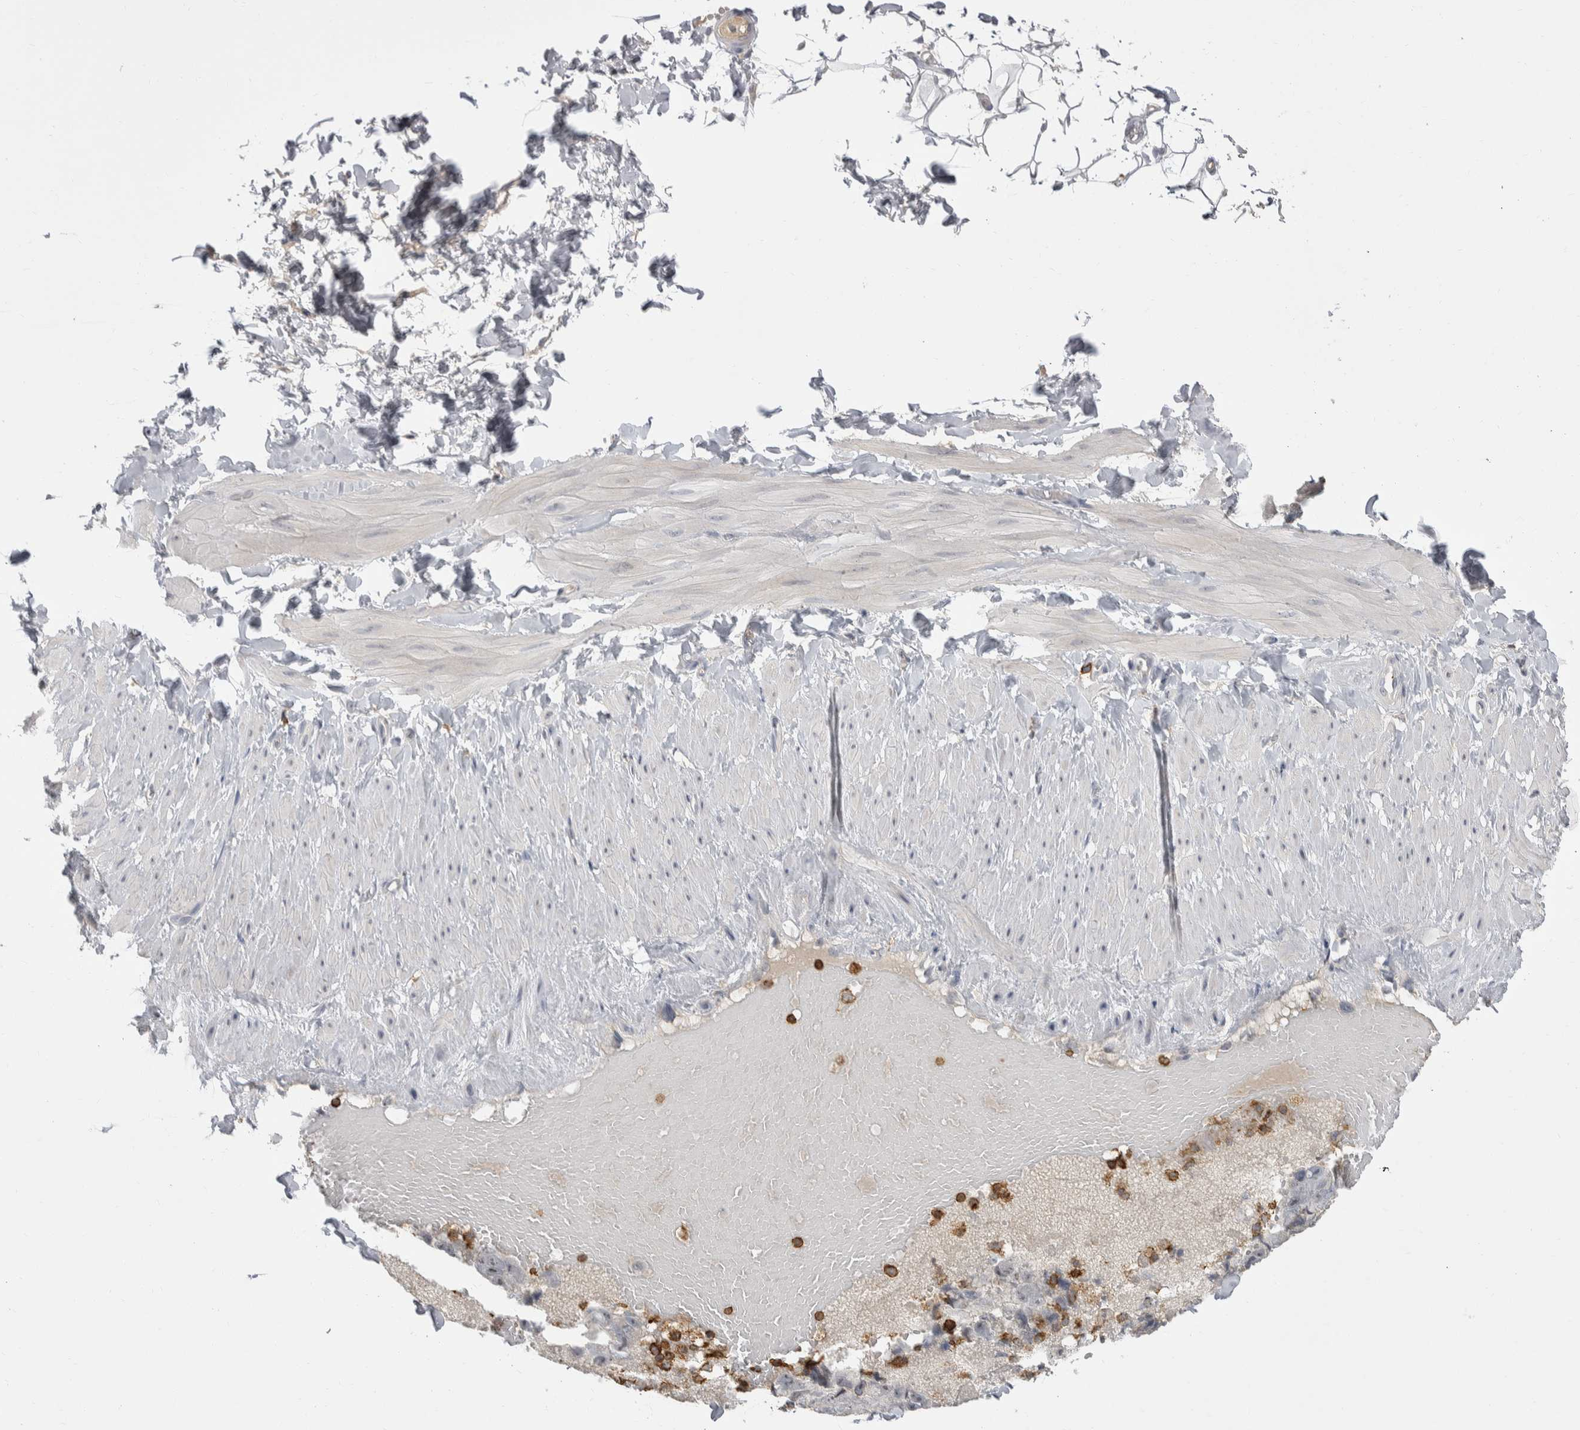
{"staining": {"intensity": "negative", "quantity": "none", "location": "none"}, "tissue": "adipose tissue", "cell_type": "Adipocytes", "image_type": "normal", "snomed": [{"axis": "morphology", "description": "Normal tissue, NOS"}, {"axis": "topography", "description": "Adipose tissue"}, {"axis": "topography", "description": "Vascular tissue"}, {"axis": "topography", "description": "Peripheral nerve tissue"}], "caption": "Immunohistochemical staining of benign adipose tissue demonstrates no significant expression in adipocytes.", "gene": "CEP295NL", "patient": {"sex": "male", "age": 25}}